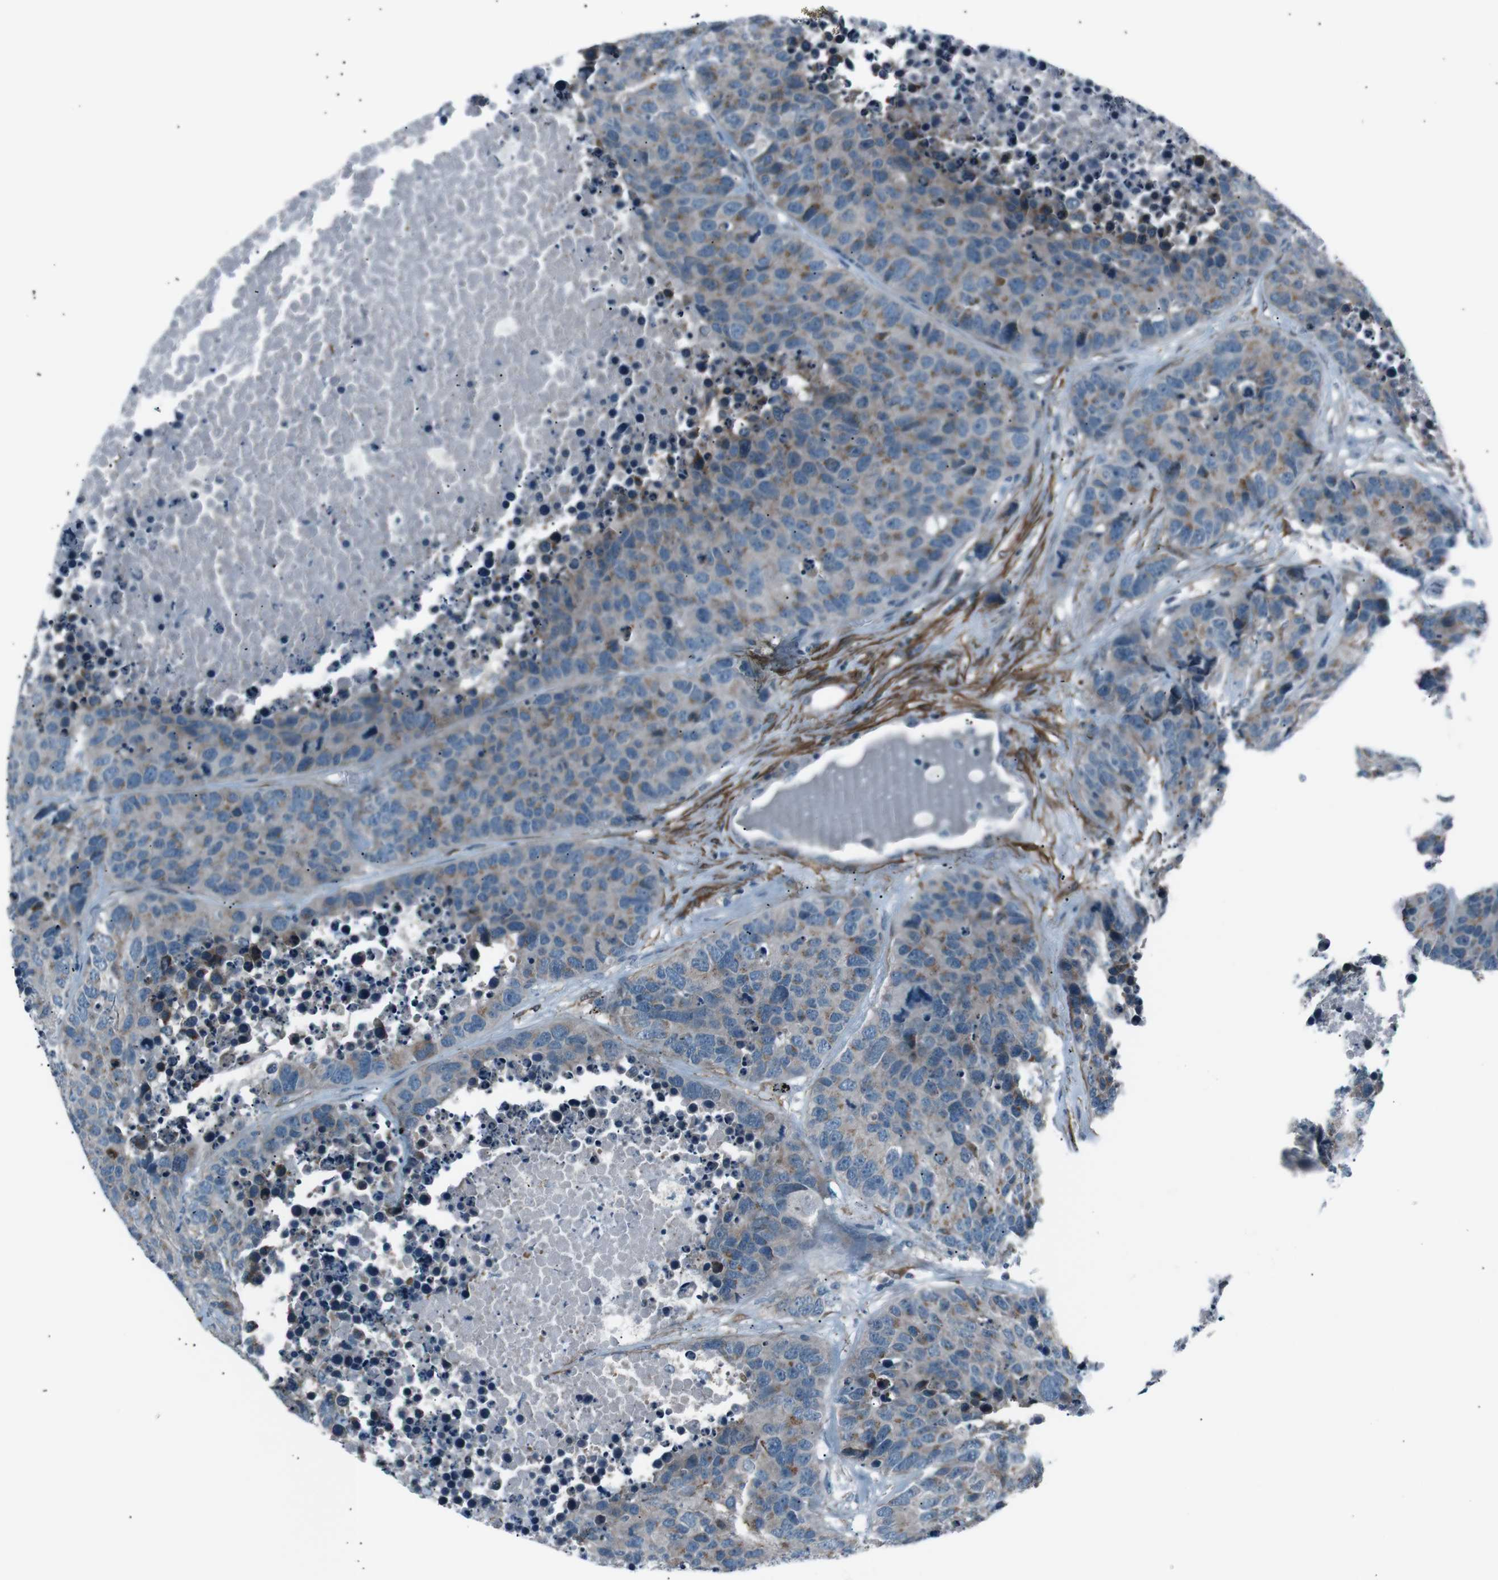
{"staining": {"intensity": "moderate", "quantity": "25%-75%", "location": "cytoplasmic/membranous"}, "tissue": "carcinoid", "cell_type": "Tumor cells", "image_type": "cancer", "snomed": [{"axis": "morphology", "description": "Carcinoid, malignant, NOS"}, {"axis": "topography", "description": "Lung"}], "caption": "Immunohistochemistry (DAB) staining of carcinoid (malignant) reveals moderate cytoplasmic/membranous protein positivity in about 25%-75% of tumor cells.", "gene": "PDLIM5", "patient": {"sex": "male", "age": 60}}